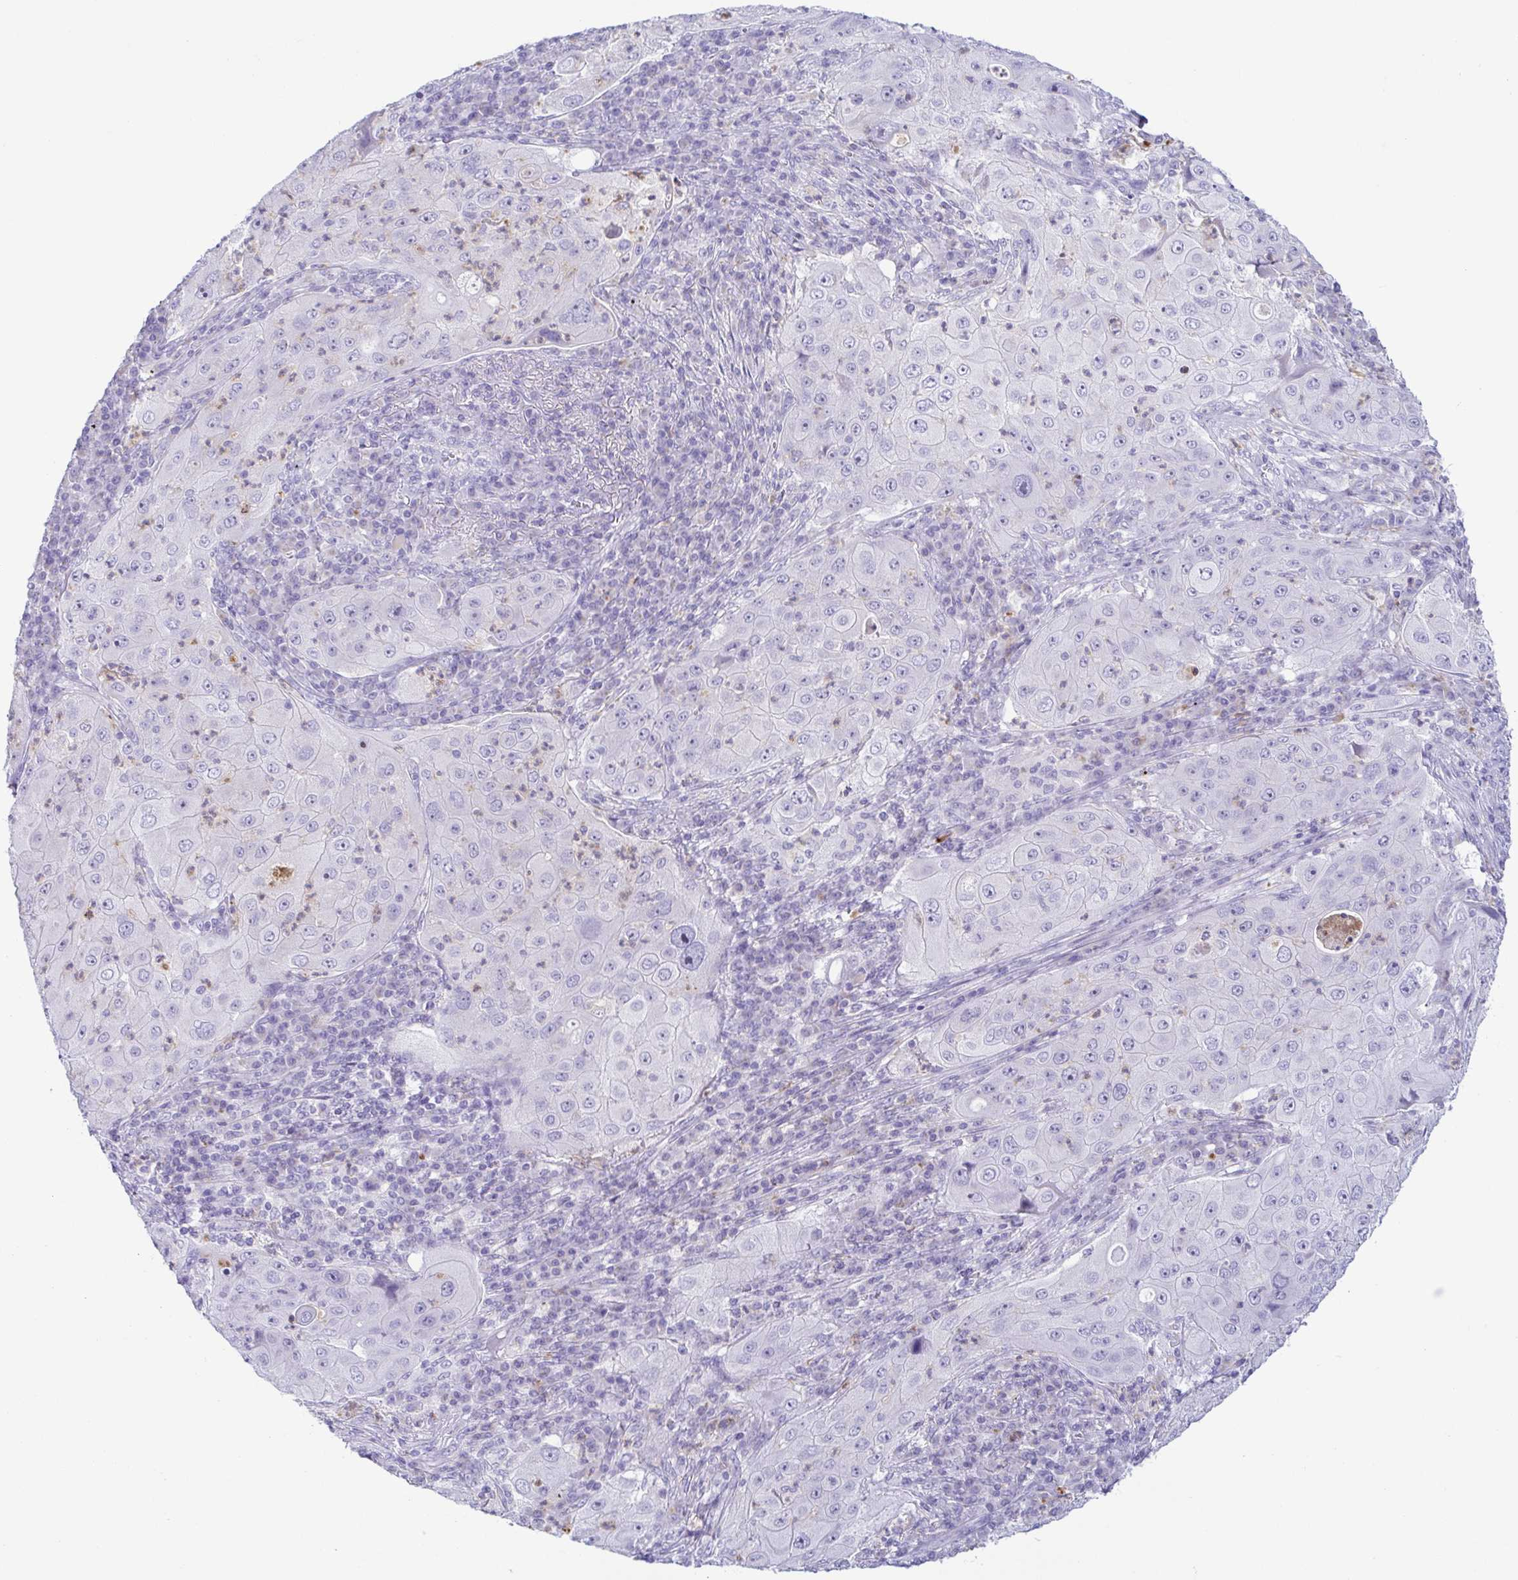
{"staining": {"intensity": "negative", "quantity": "none", "location": "none"}, "tissue": "lung cancer", "cell_type": "Tumor cells", "image_type": "cancer", "snomed": [{"axis": "morphology", "description": "Squamous cell carcinoma, NOS"}, {"axis": "topography", "description": "Lung"}], "caption": "DAB immunohistochemical staining of lung cancer reveals no significant expression in tumor cells.", "gene": "AZU1", "patient": {"sex": "female", "age": 59}}